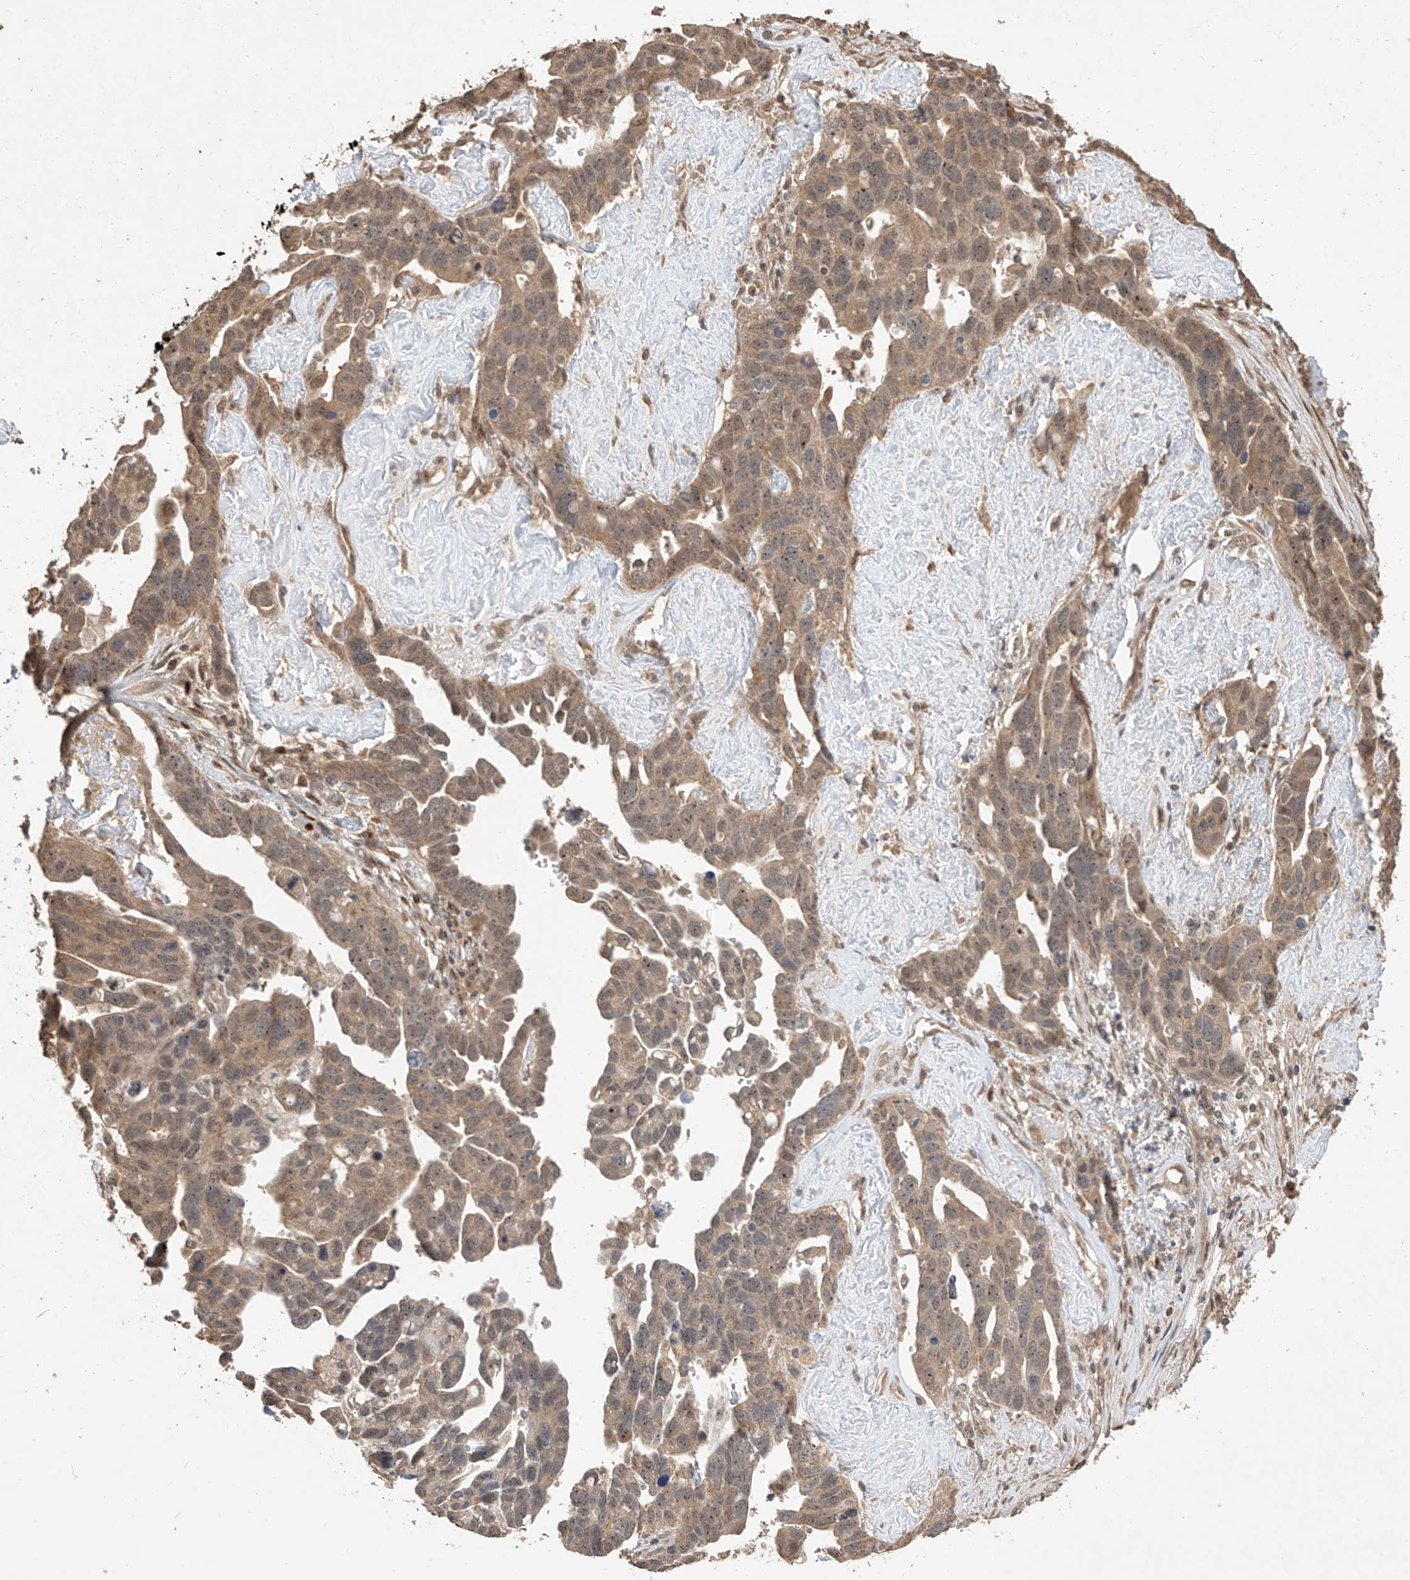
{"staining": {"intensity": "moderate", "quantity": "25%-75%", "location": "cytoplasmic/membranous,nuclear"}, "tissue": "ovarian cancer", "cell_type": "Tumor cells", "image_type": "cancer", "snomed": [{"axis": "morphology", "description": "Cystadenocarcinoma, serous, NOS"}, {"axis": "topography", "description": "Ovary"}], "caption": "IHC (DAB (3,3'-diaminobenzidine)) staining of human serous cystadenocarcinoma (ovarian) displays moderate cytoplasmic/membranous and nuclear protein positivity in about 25%-75% of tumor cells.", "gene": "LATS1", "patient": {"sex": "female", "age": 54}}